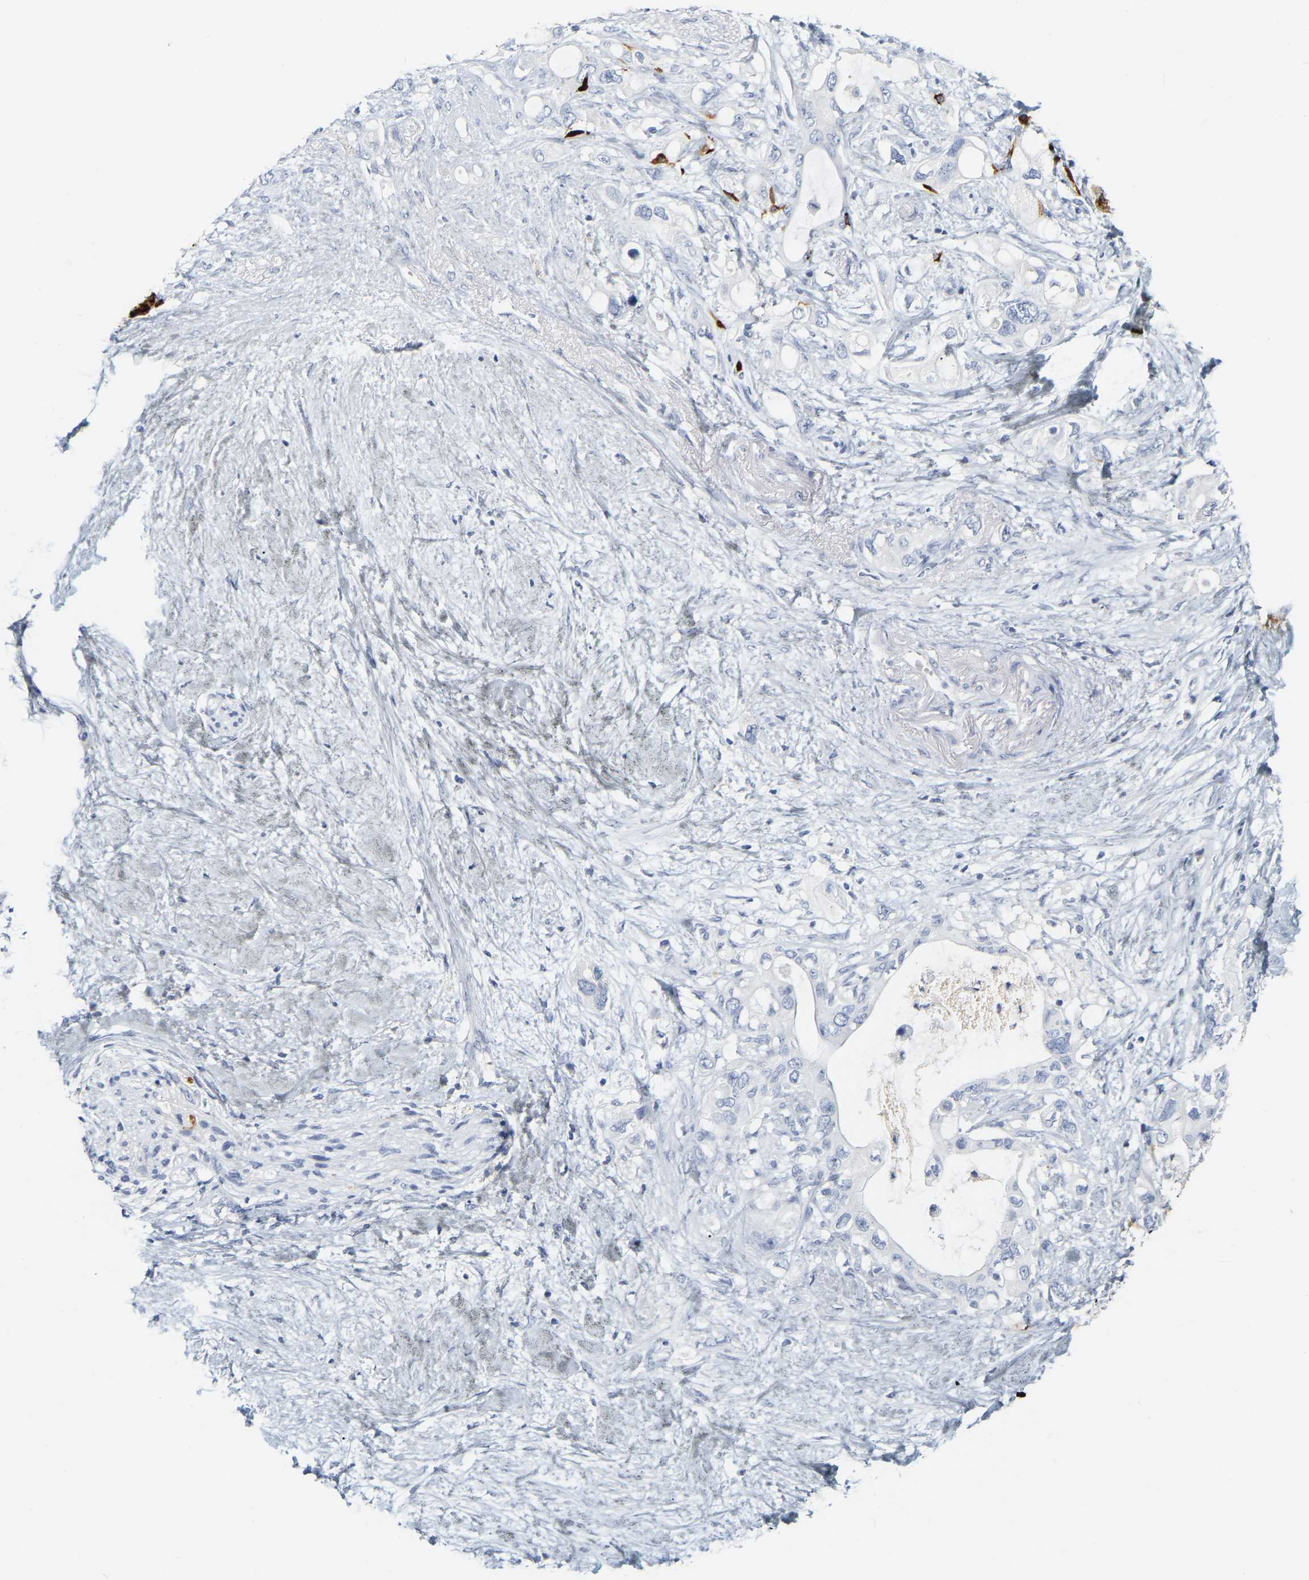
{"staining": {"intensity": "negative", "quantity": "none", "location": "none"}, "tissue": "pancreatic cancer", "cell_type": "Tumor cells", "image_type": "cancer", "snomed": [{"axis": "morphology", "description": "Adenocarcinoma, NOS"}, {"axis": "topography", "description": "Pancreas"}], "caption": "Tumor cells show no significant staining in pancreatic adenocarcinoma. (Stains: DAB (3,3'-diaminobenzidine) immunohistochemistry with hematoxylin counter stain, Microscopy: brightfield microscopy at high magnification).", "gene": "GNAS", "patient": {"sex": "female", "age": 56}}